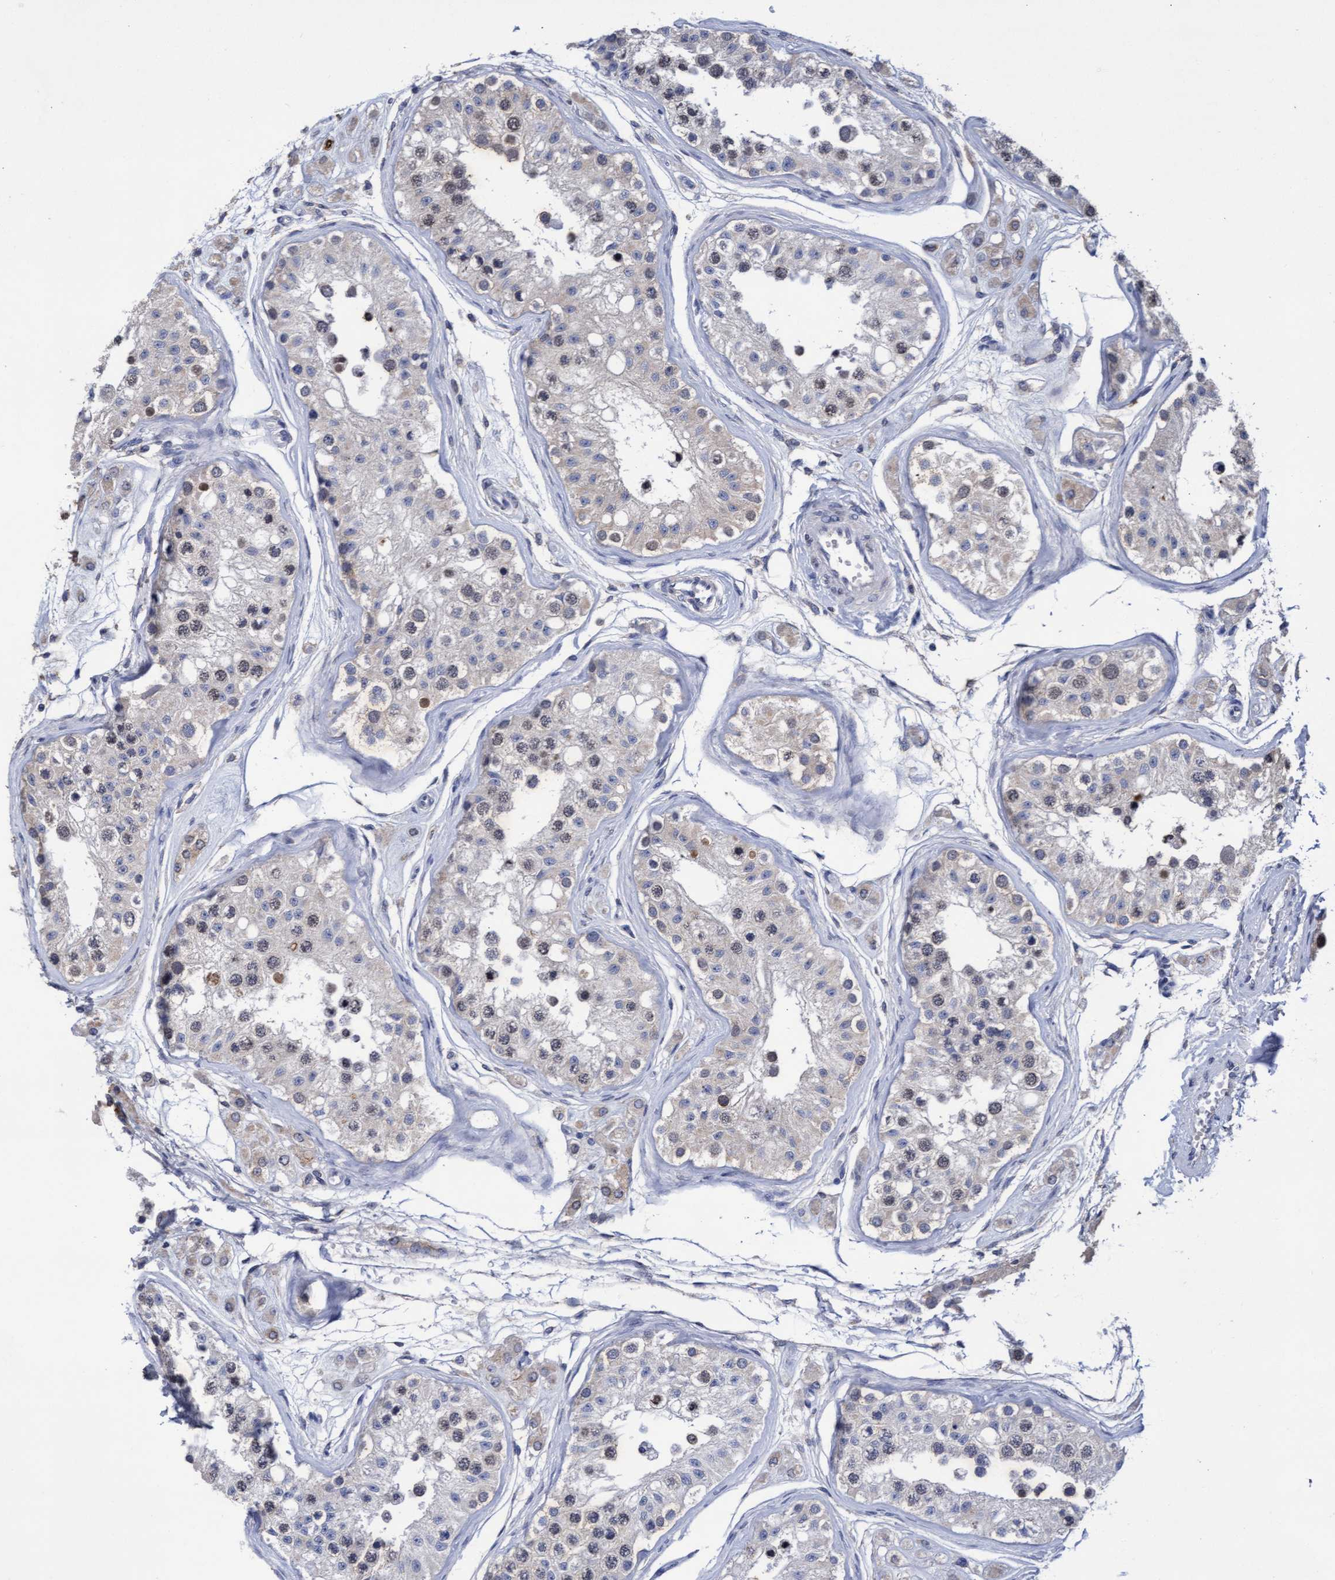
{"staining": {"intensity": "weak", "quantity": "<25%", "location": "cytoplasmic/membranous,nuclear"}, "tissue": "testis", "cell_type": "Cells in seminiferous ducts", "image_type": "normal", "snomed": [{"axis": "morphology", "description": "Normal tissue, NOS"}, {"axis": "morphology", "description": "Adenocarcinoma, metastatic, NOS"}, {"axis": "topography", "description": "Testis"}], "caption": "High power microscopy image of an IHC photomicrograph of normal testis, revealing no significant staining in cells in seminiferous ducts.", "gene": "GPR39", "patient": {"sex": "male", "age": 26}}